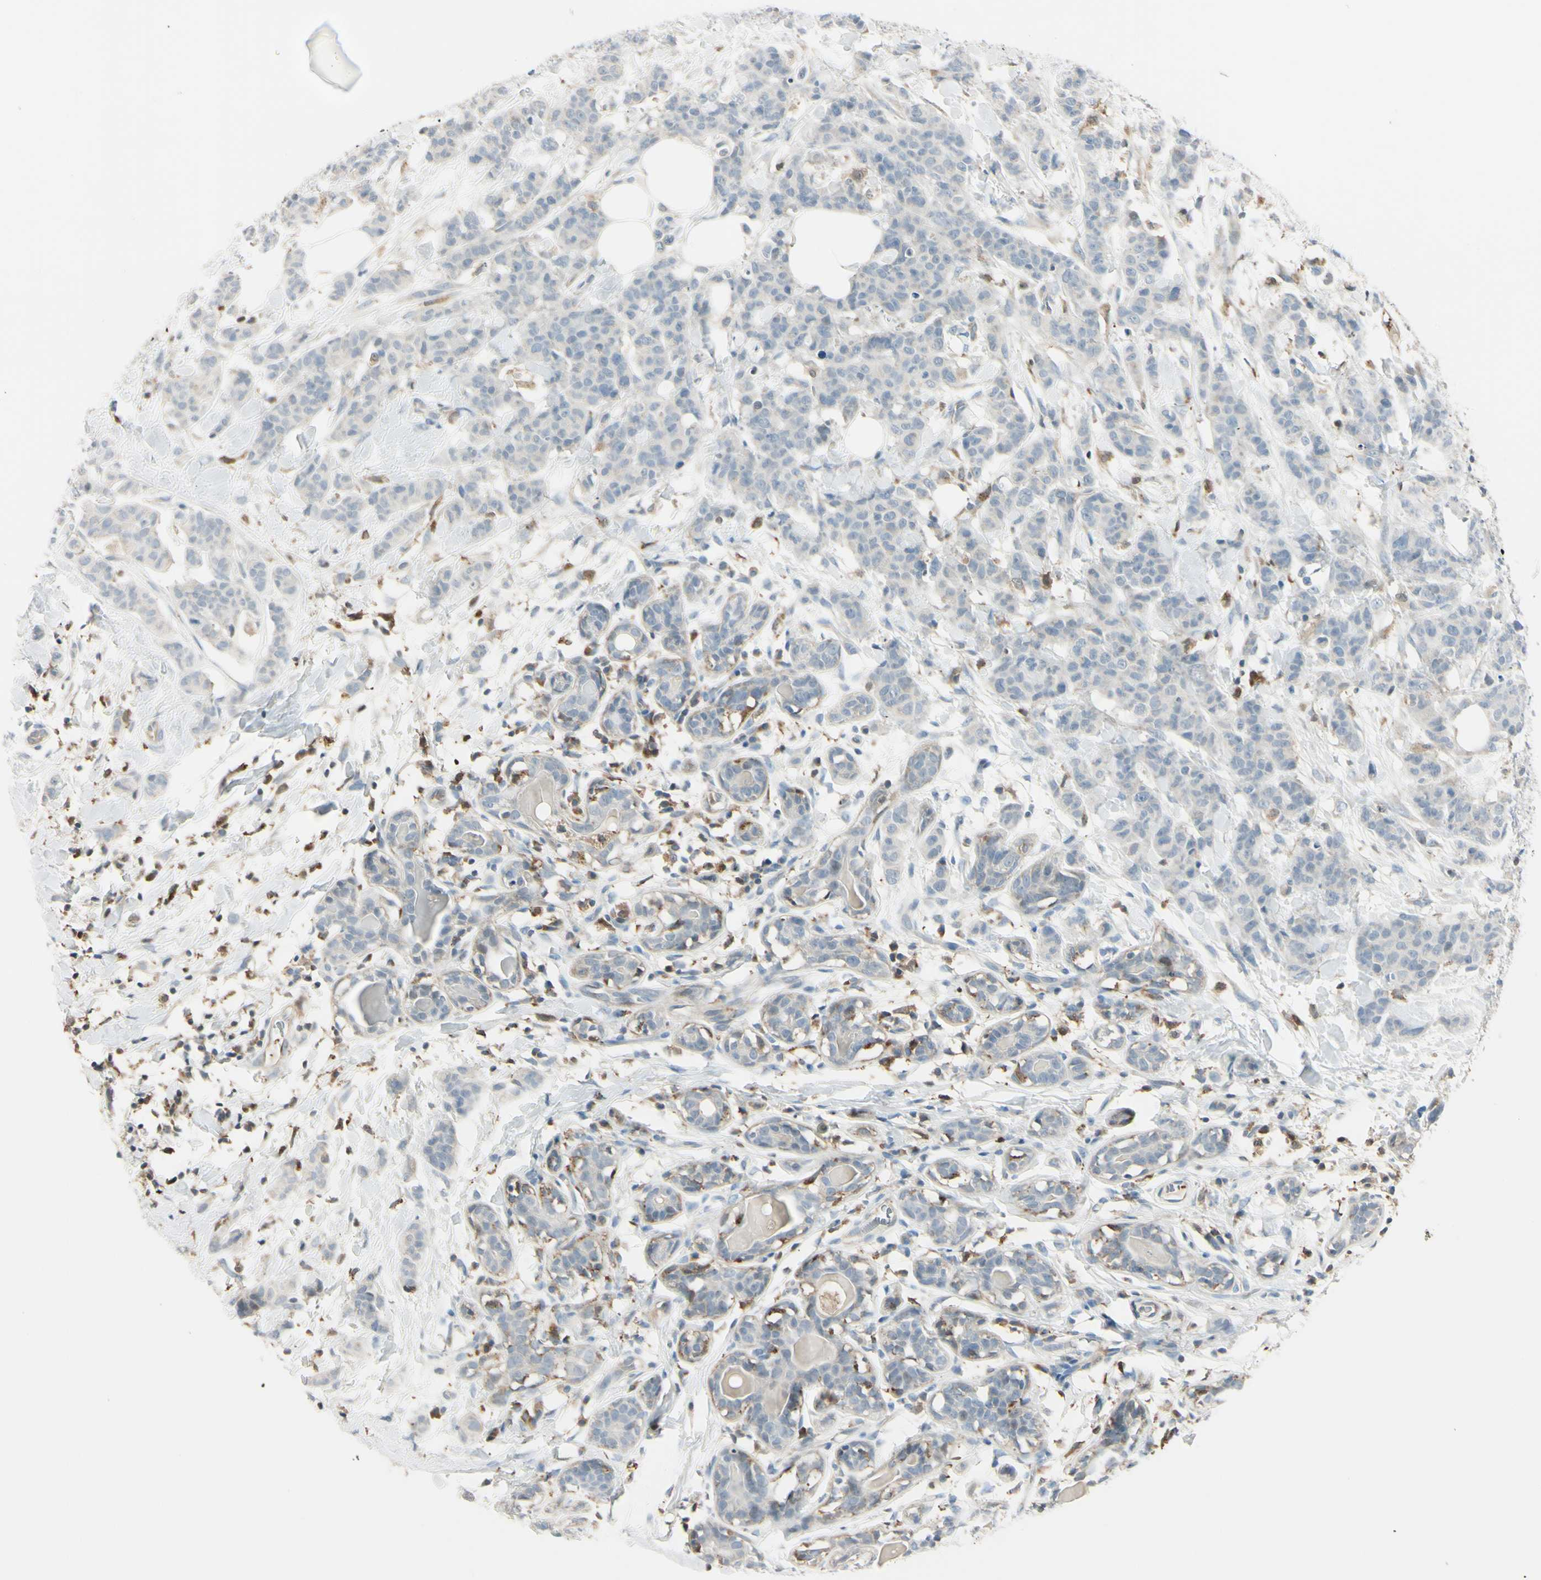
{"staining": {"intensity": "negative", "quantity": "none", "location": "none"}, "tissue": "breast cancer", "cell_type": "Tumor cells", "image_type": "cancer", "snomed": [{"axis": "morphology", "description": "Normal tissue, NOS"}, {"axis": "morphology", "description": "Duct carcinoma"}, {"axis": "topography", "description": "Breast"}], "caption": "IHC of invasive ductal carcinoma (breast) demonstrates no expression in tumor cells.", "gene": "CYRIB", "patient": {"sex": "female", "age": 40}}